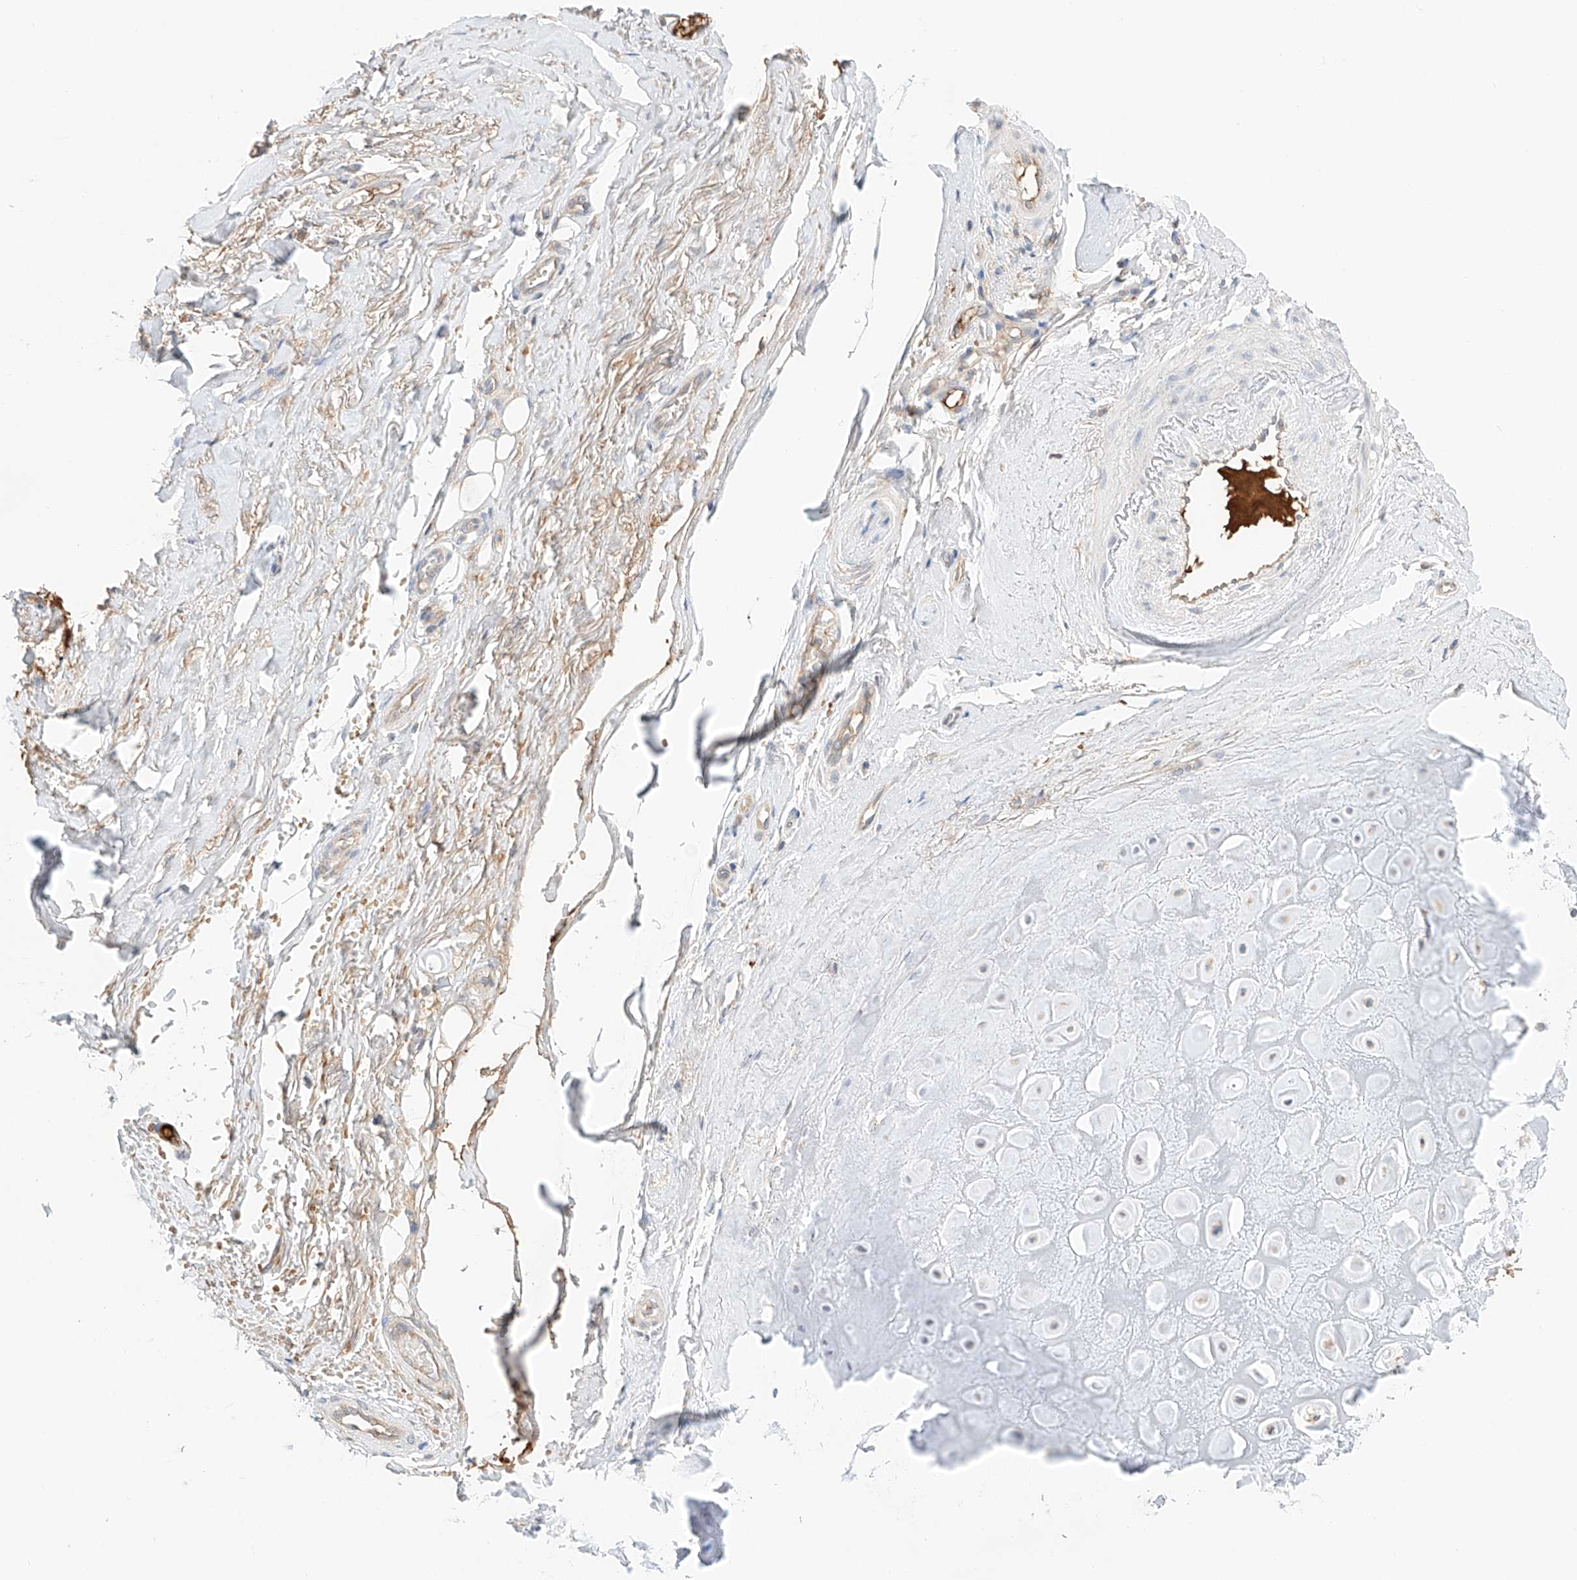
{"staining": {"intensity": "weak", "quantity": "25%-75%", "location": "cytoplasmic/membranous"}, "tissue": "adipose tissue", "cell_type": "Adipocytes", "image_type": "normal", "snomed": [{"axis": "morphology", "description": "Normal tissue, NOS"}, {"axis": "morphology", "description": "Basal cell carcinoma"}, {"axis": "topography", "description": "Skin"}], "caption": "Normal adipose tissue exhibits weak cytoplasmic/membranous staining in approximately 25%-75% of adipocytes (Stains: DAB in brown, nuclei in blue, Microscopy: brightfield microscopy at high magnification)..", "gene": "PGGT1B", "patient": {"sex": "female", "age": 89}}